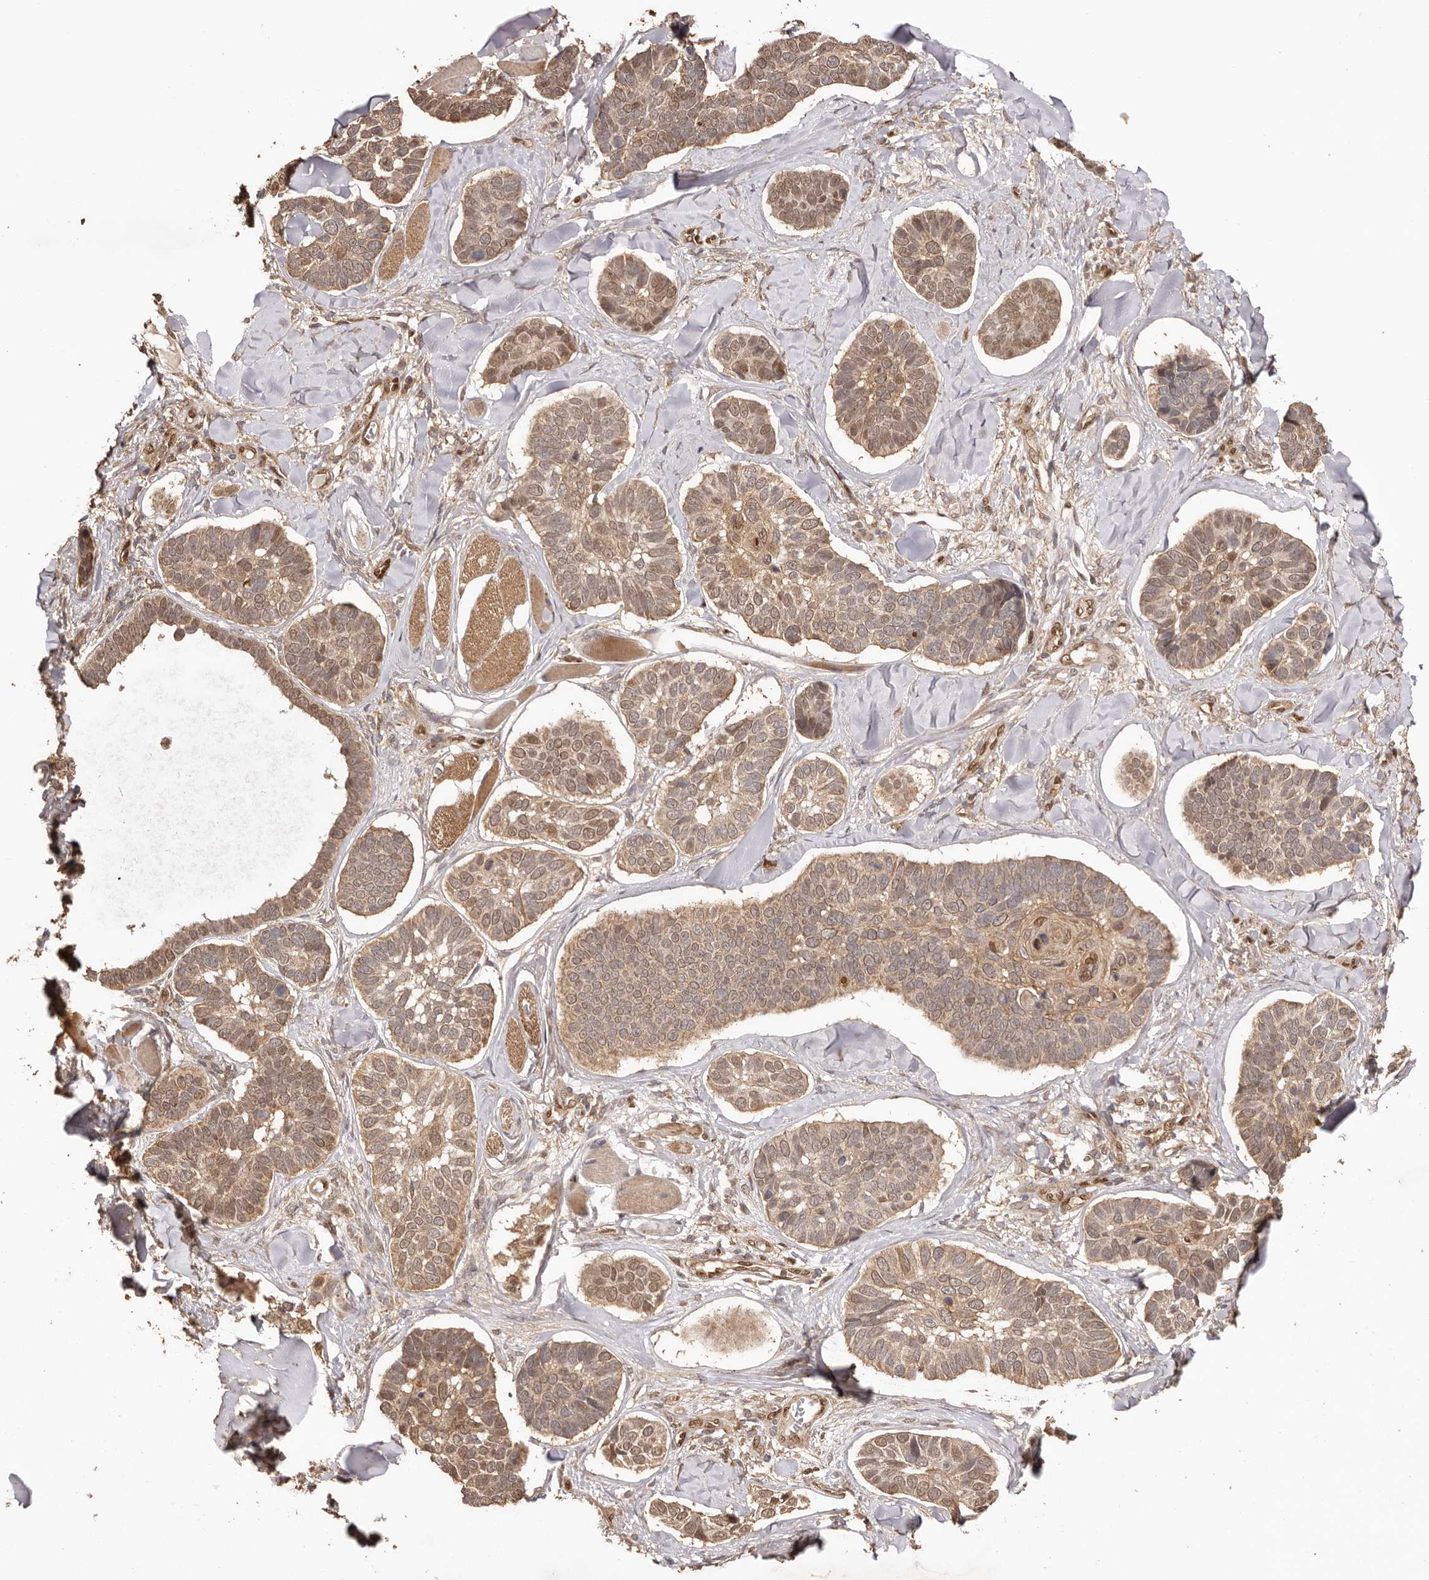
{"staining": {"intensity": "weak", "quantity": ">75%", "location": "cytoplasmic/membranous,nuclear"}, "tissue": "skin cancer", "cell_type": "Tumor cells", "image_type": "cancer", "snomed": [{"axis": "morphology", "description": "Basal cell carcinoma"}, {"axis": "topography", "description": "Skin"}], "caption": "IHC (DAB) staining of human skin cancer displays weak cytoplasmic/membranous and nuclear protein staining in approximately >75% of tumor cells.", "gene": "UBR2", "patient": {"sex": "male", "age": 62}}